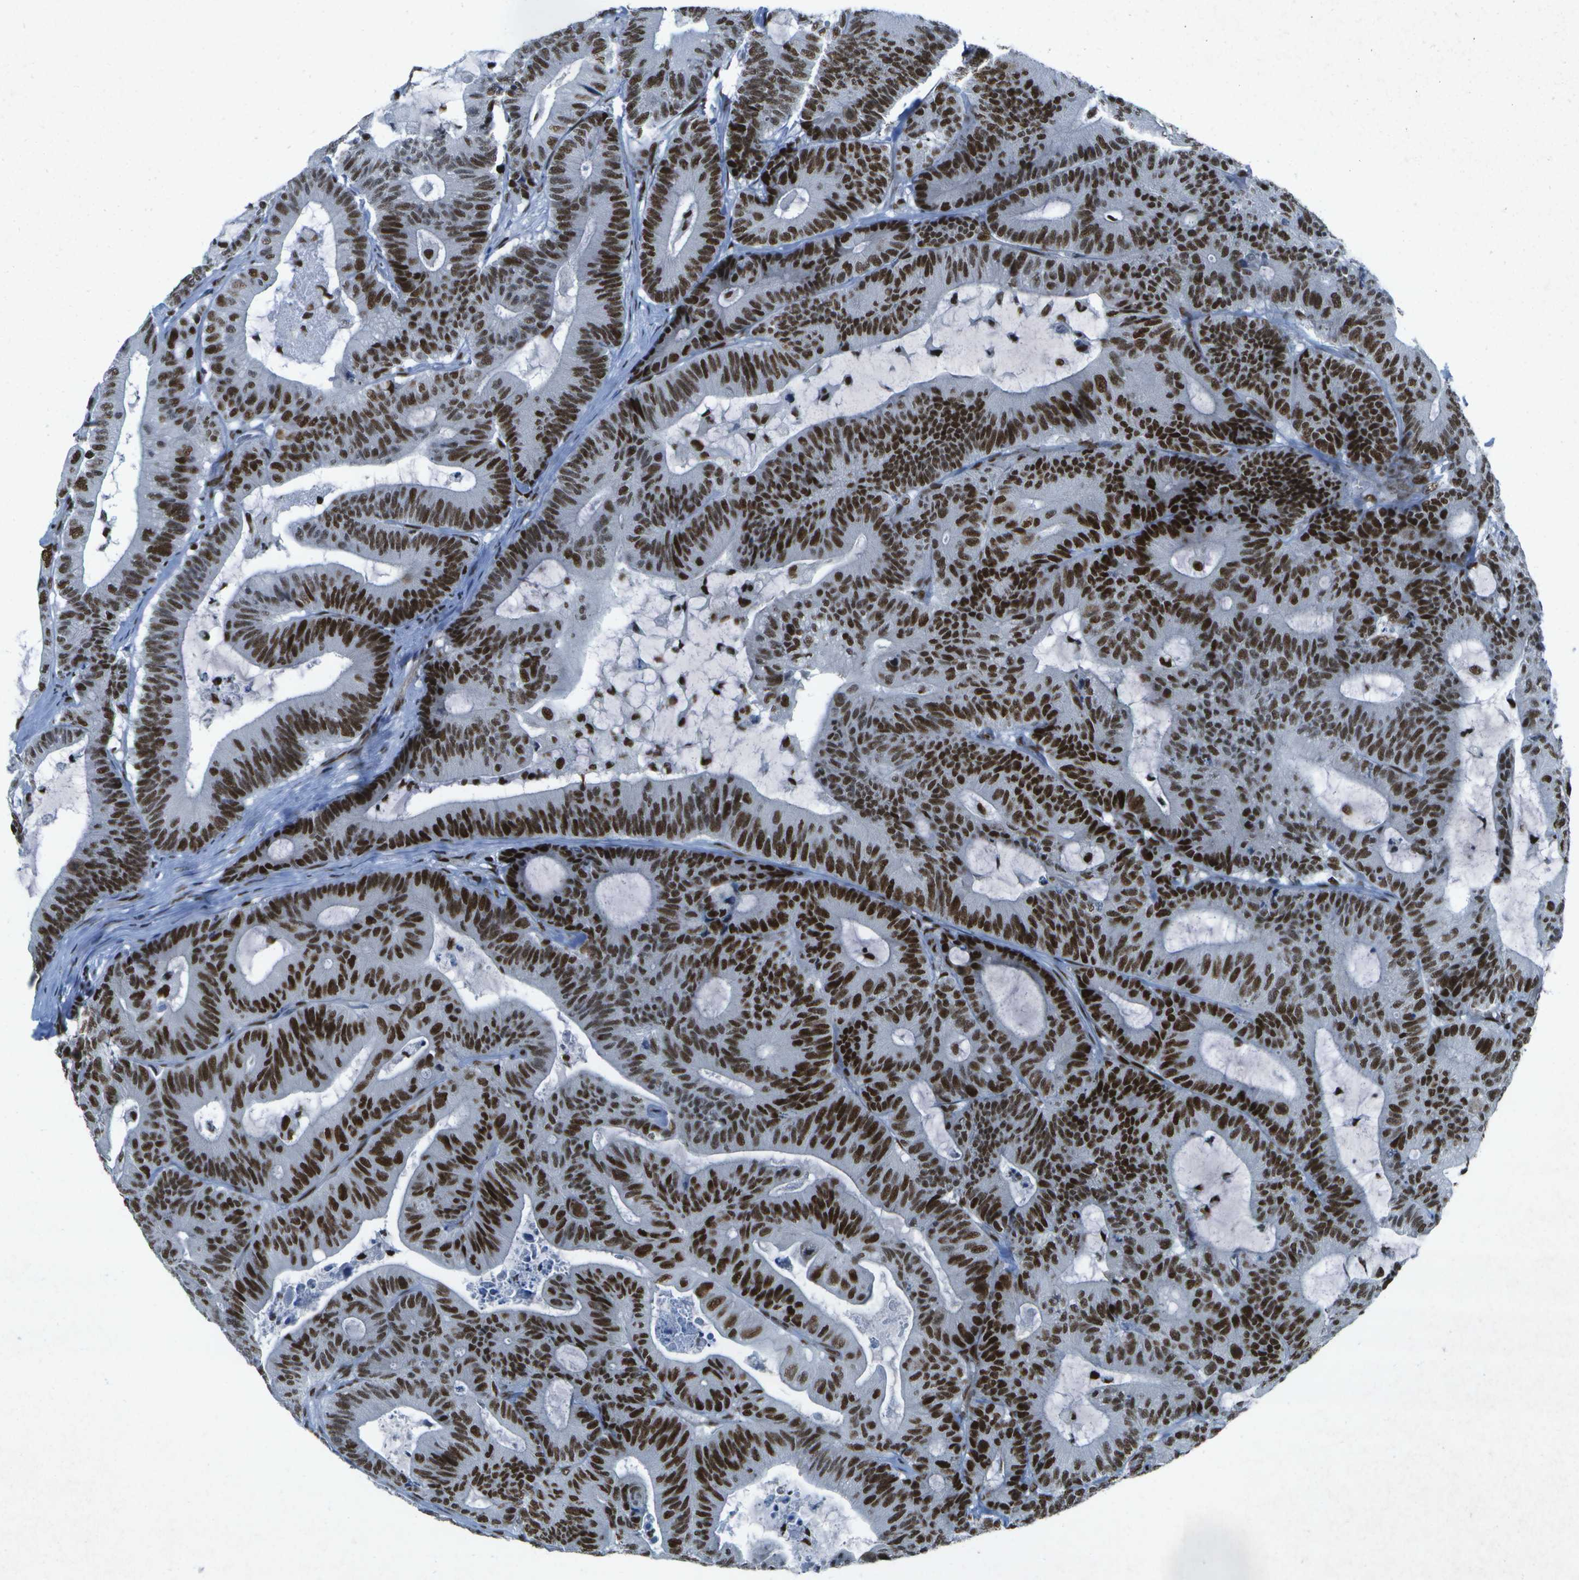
{"staining": {"intensity": "strong", "quantity": ">75%", "location": "nuclear"}, "tissue": "colorectal cancer", "cell_type": "Tumor cells", "image_type": "cancer", "snomed": [{"axis": "morphology", "description": "Adenocarcinoma, NOS"}, {"axis": "topography", "description": "Colon"}], "caption": "Protein staining of colorectal cancer tissue reveals strong nuclear staining in approximately >75% of tumor cells.", "gene": "MTA2", "patient": {"sex": "female", "age": 84}}